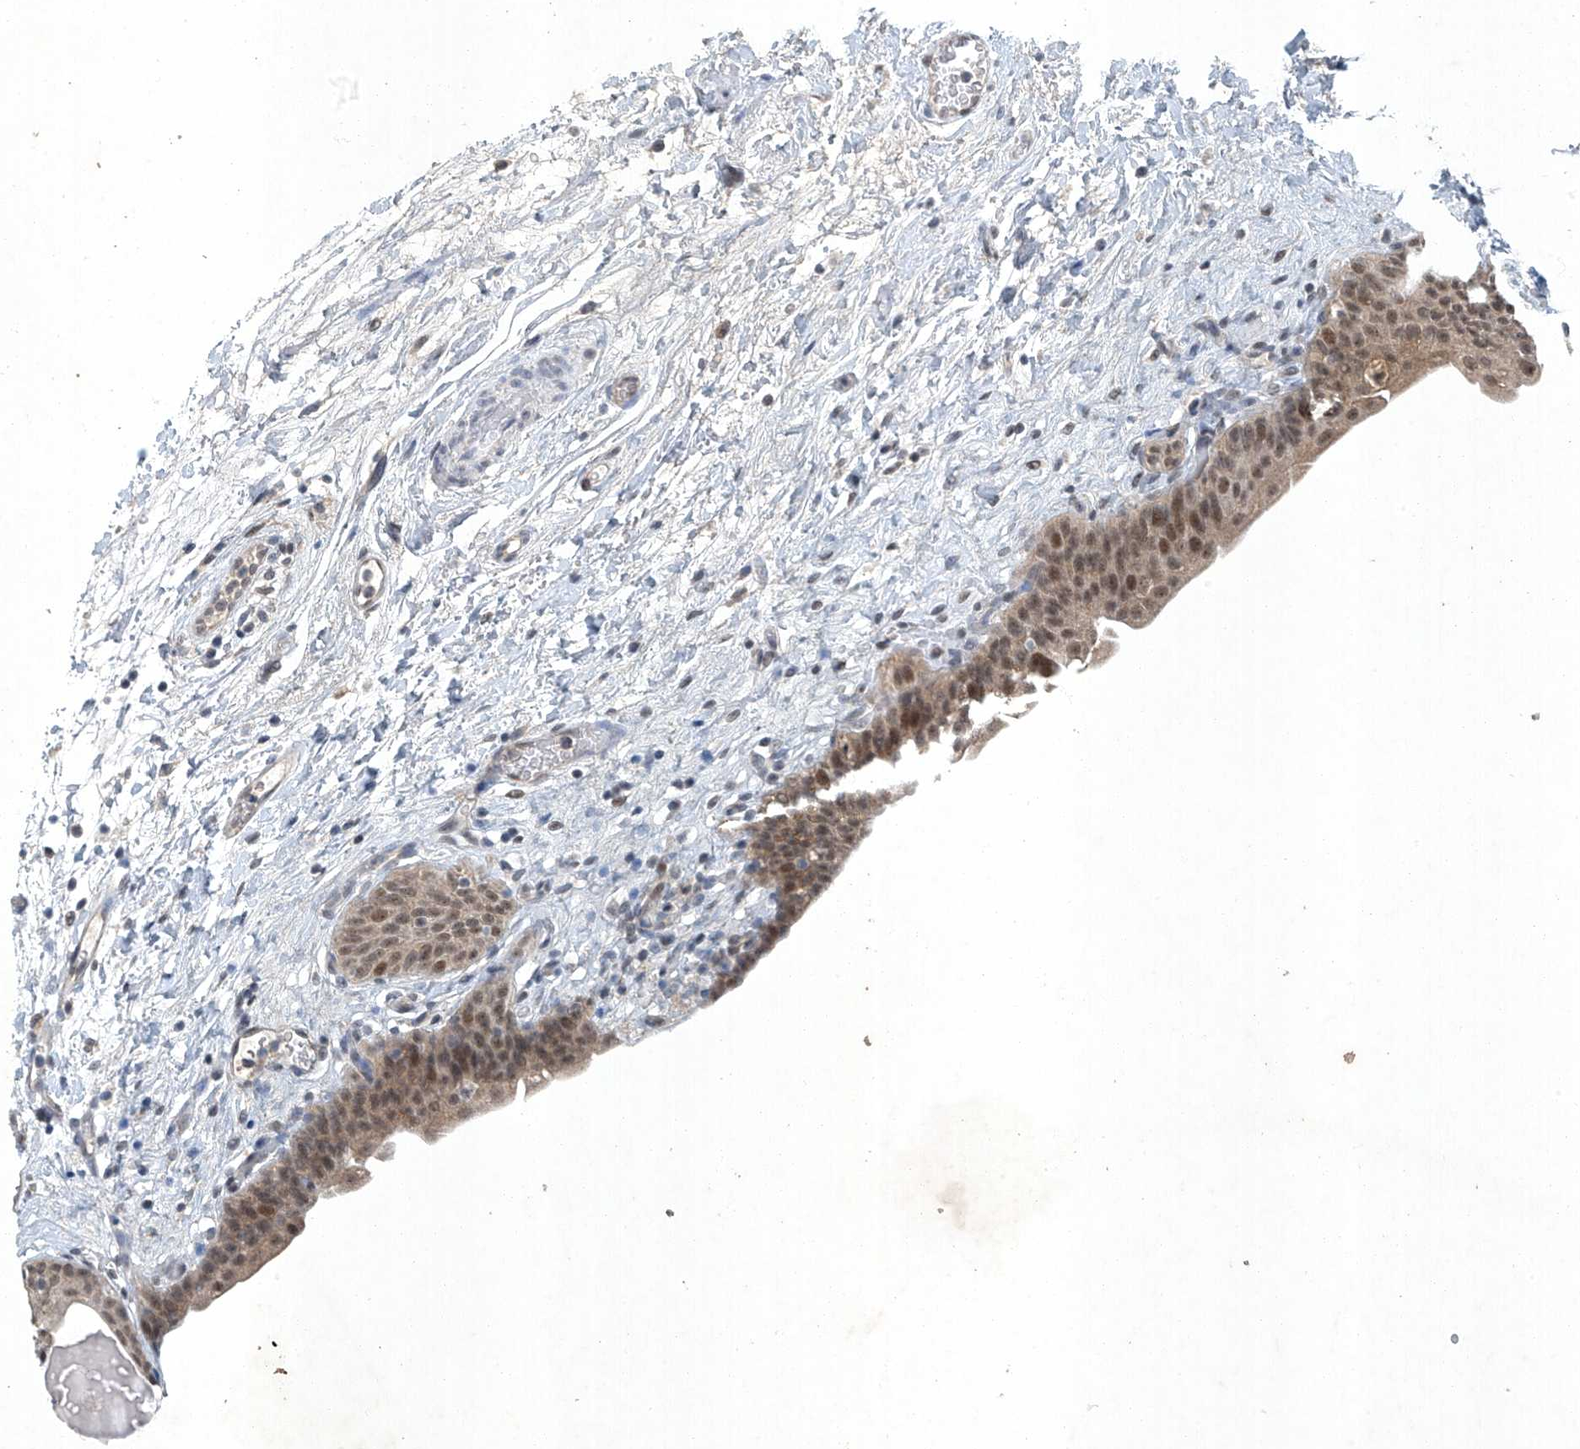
{"staining": {"intensity": "moderate", "quantity": ">75%", "location": "cytoplasmic/membranous,nuclear"}, "tissue": "urinary bladder", "cell_type": "Urothelial cells", "image_type": "normal", "snomed": [{"axis": "morphology", "description": "Normal tissue, NOS"}, {"axis": "topography", "description": "Urinary bladder"}], "caption": "Brown immunohistochemical staining in benign urinary bladder displays moderate cytoplasmic/membranous,nuclear positivity in approximately >75% of urothelial cells.", "gene": "TAF8", "patient": {"sex": "male", "age": 83}}